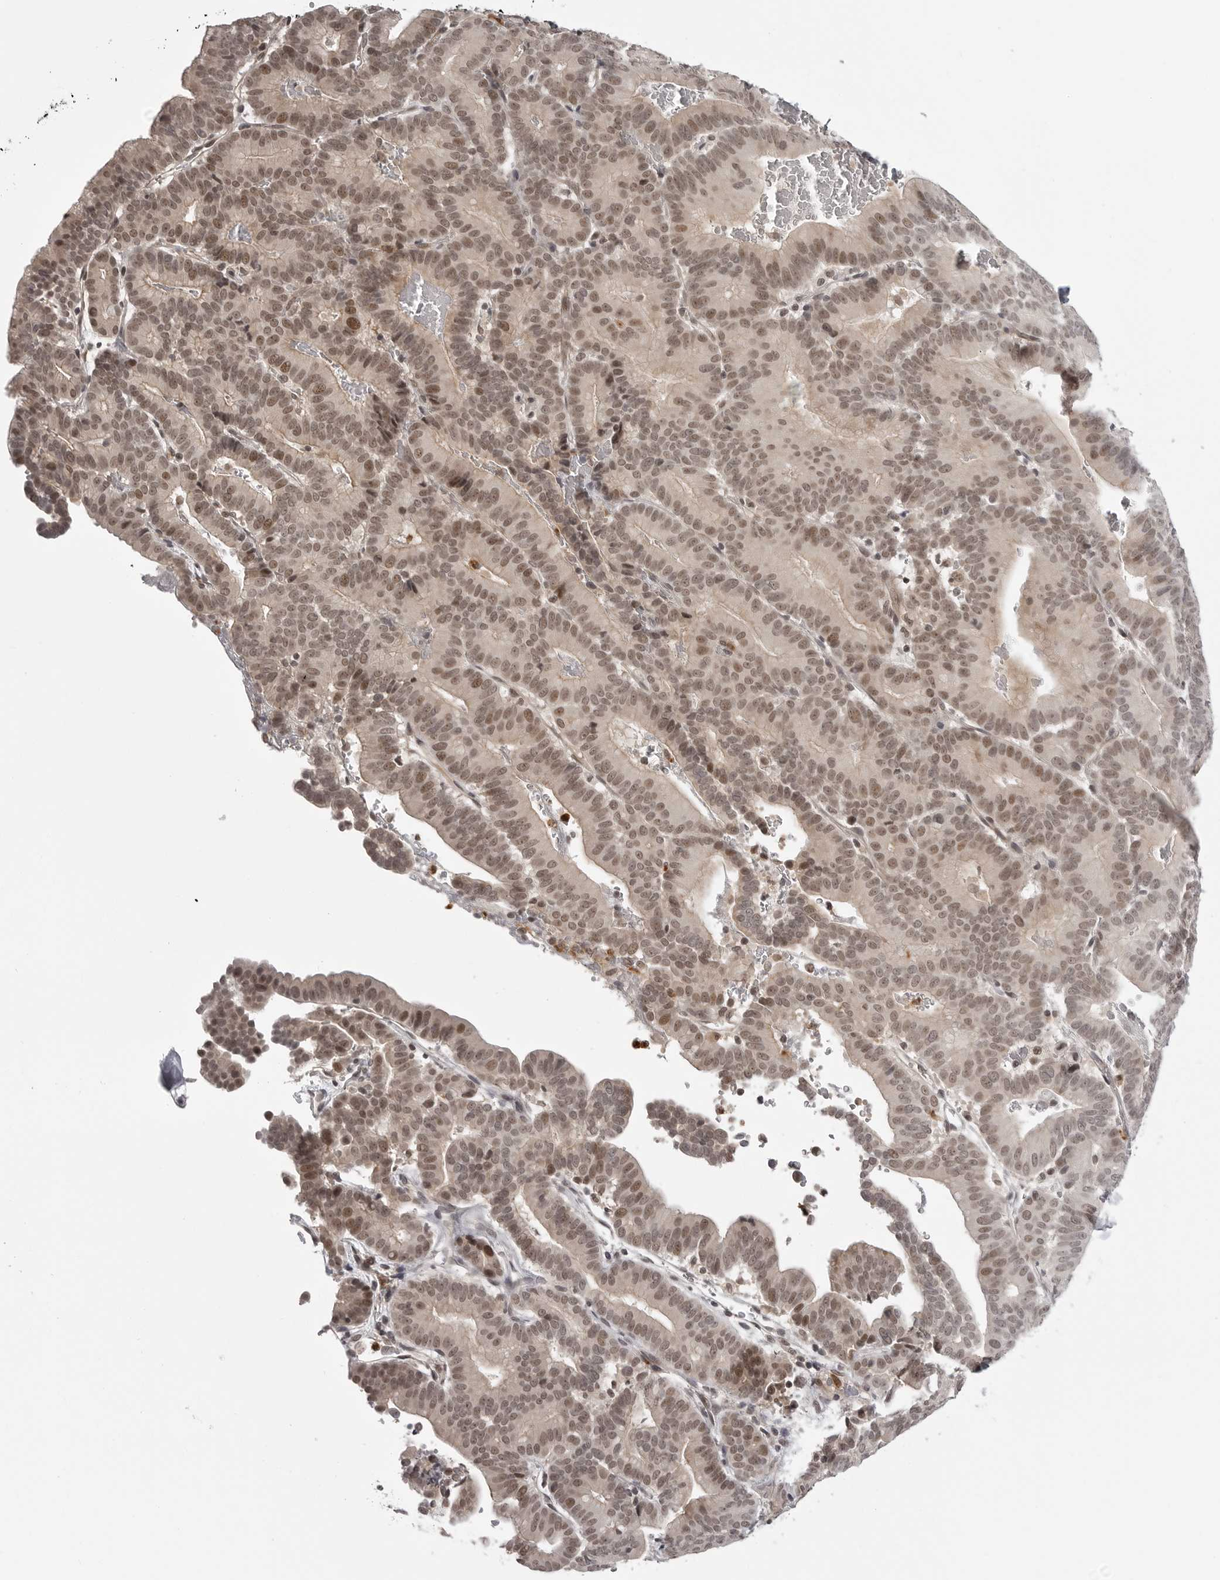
{"staining": {"intensity": "moderate", "quantity": "25%-75%", "location": "nuclear"}, "tissue": "liver cancer", "cell_type": "Tumor cells", "image_type": "cancer", "snomed": [{"axis": "morphology", "description": "Cholangiocarcinoma"}, {"axis": "topography", "description": "Liver"}], "caption": "Immunohistochemical staining of human cholangiocarcinoma (liver) demonstrates medium levels of moderate nuclear protein positivity in about 25%-75% of tumor cells. (IHC, brightfield microscopy, high magnification).", "gene": "PEG3", "patient": {"sex": "female", "age": 75}}